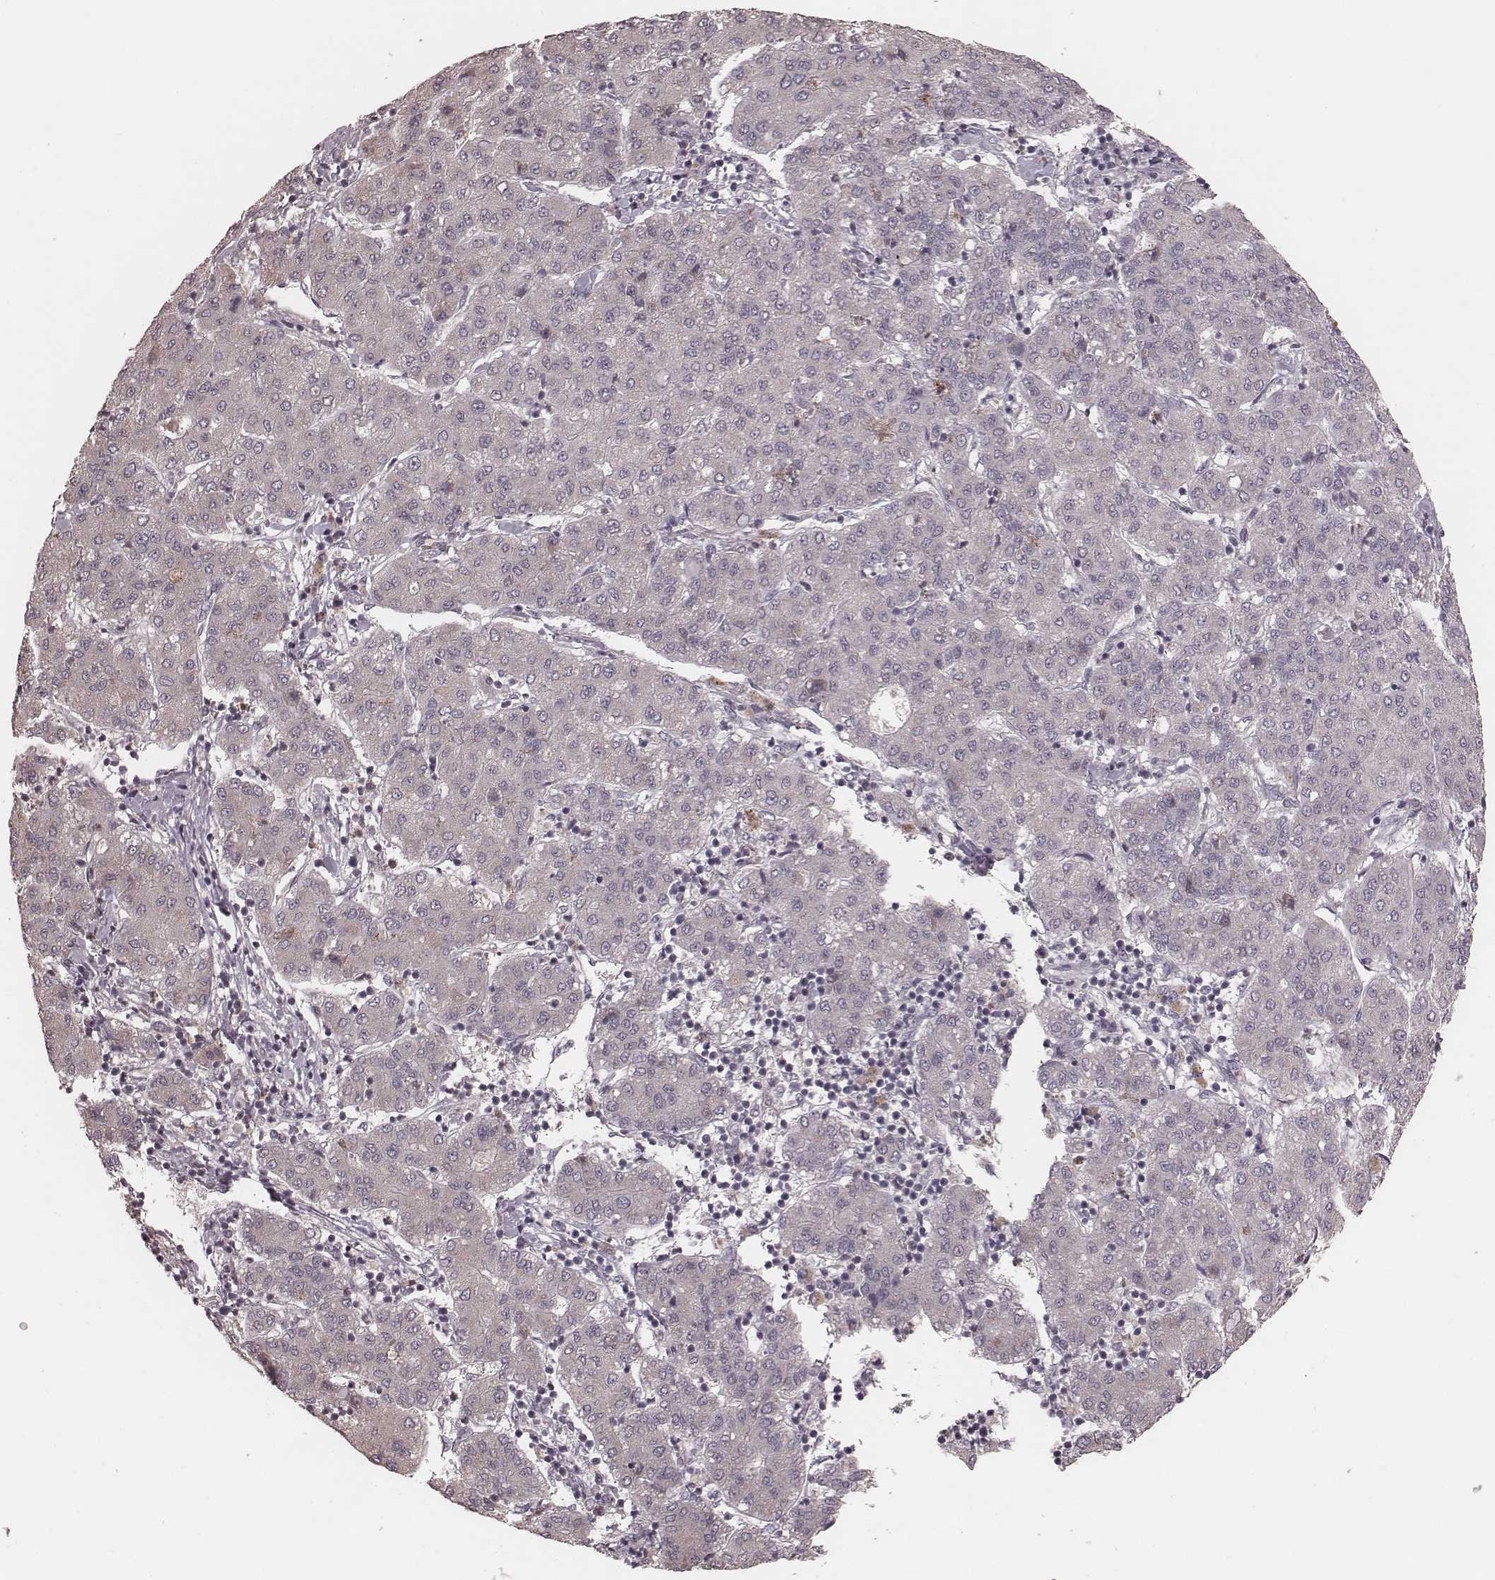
{"staining": {"intensity": "negative", "quantity": "none", "location": "none"}, "tissue": "liver cancer", "cell_type": "Tumor cells", "image_type": "cancer", "snomed": [{"axis": "morphology", "description": "Carcinoma, Hepatocellular, NOS"}, {"axis": "topography", "description": "Liver"}], "caption": "An immunohistochemistry image of hepatocellular carcinoma (liver) is shown. There is no staining in tumor cells of hepatocellular carcinoma (liver).", "gene": "IL5", "patient": {"sex": "male", "age": 65}}